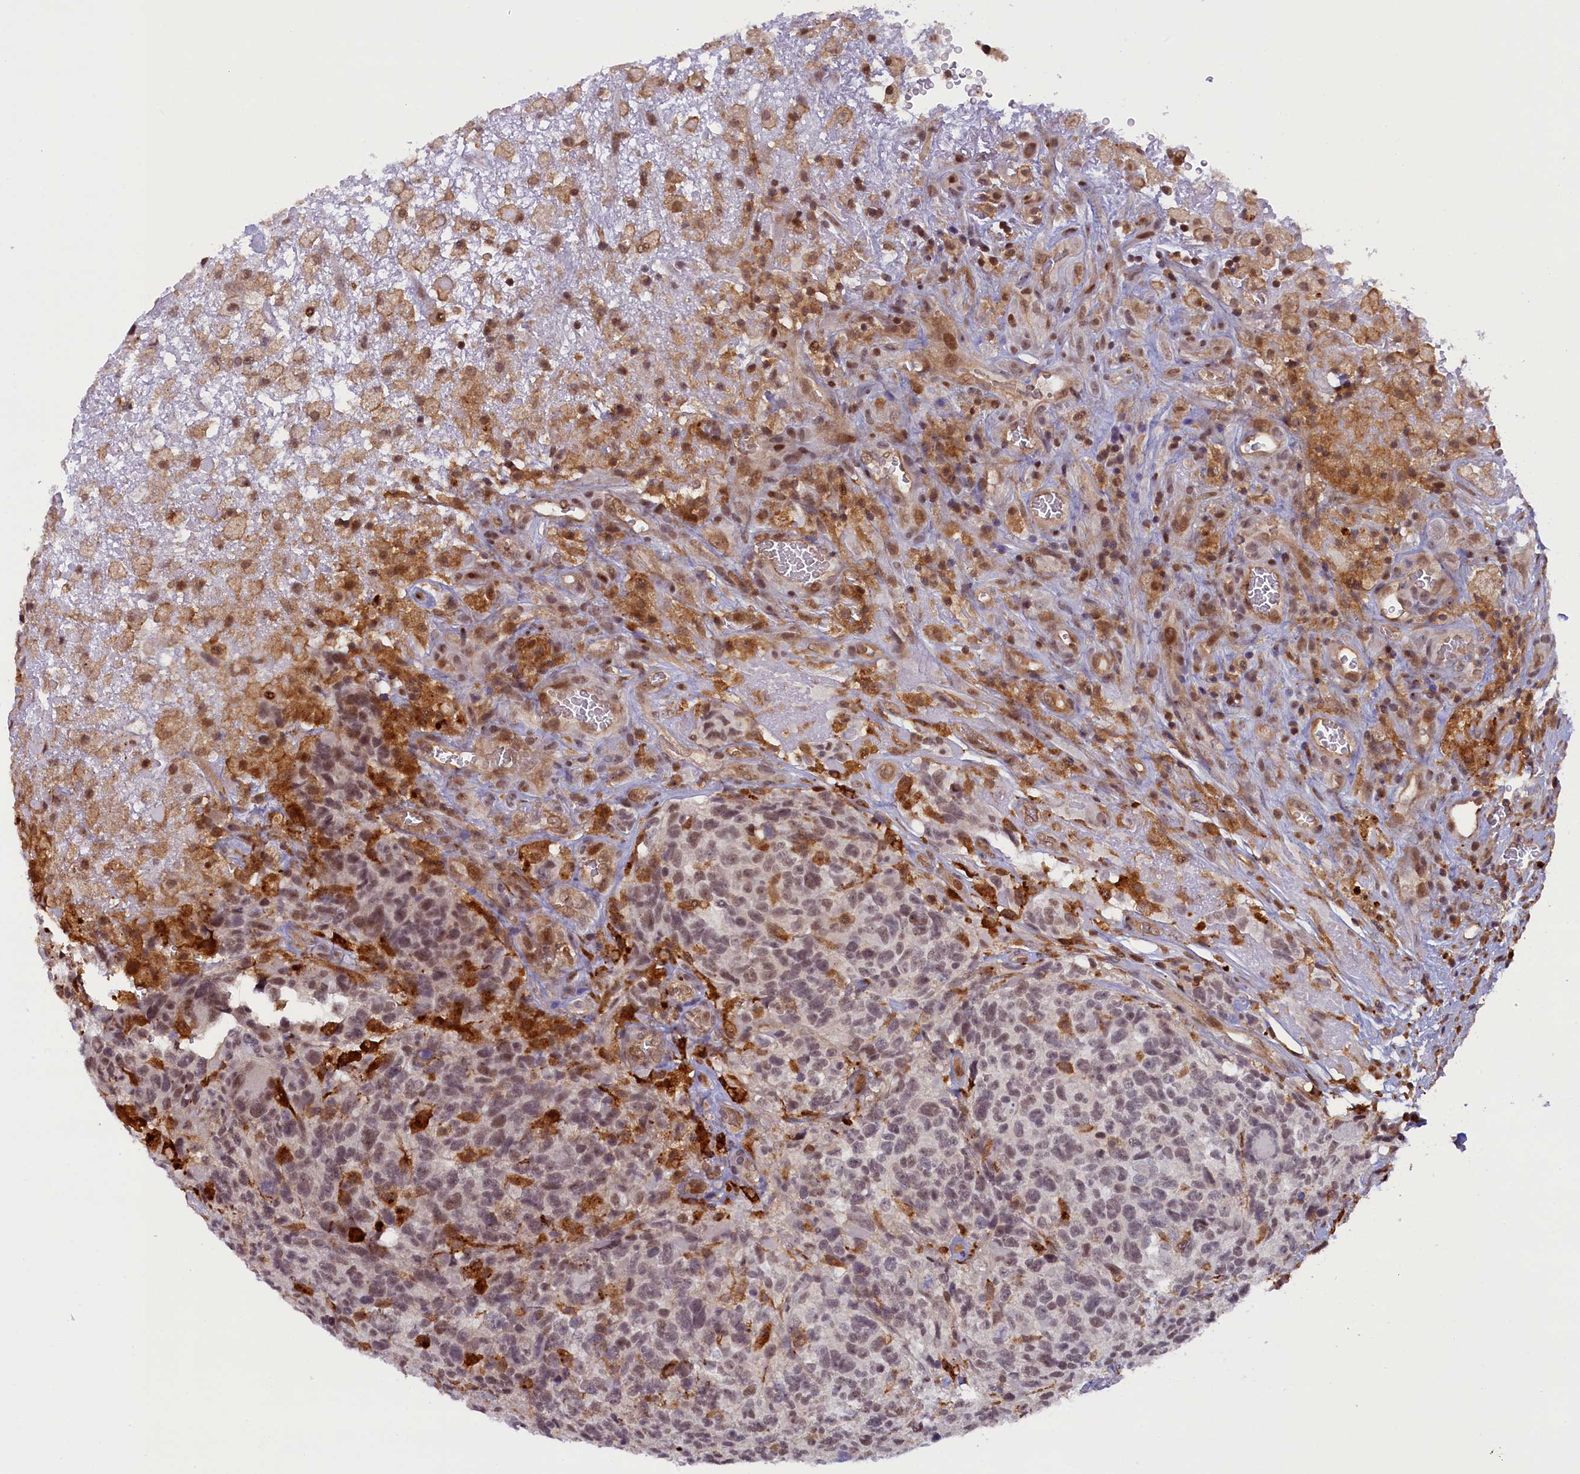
{"staining": {"intensity": "weak", "quantity": "25%-75%", "location": "cytoplasmic/membranous"}, "tissue": "glioma", "cell_type": "Tumor cells", "image_type": "cancer", "snomed": [{"axis": "morphology", "description": "Glioma, malignant, High grade"}, {"axis": "topography", "description": "Brain"}], "caption": "The photomicrograph reveals staining of malignant glioma (high-grade), revealing weak cytoplasmic/membranous protein expression (brown color) within tumor cells. (Stains: DAB in brown, nuclei in blue, Microscopy: brightfield microscopy at high magnification).", "gene": "FCHO1", "patient": {"sex": "male", "age": 69}}